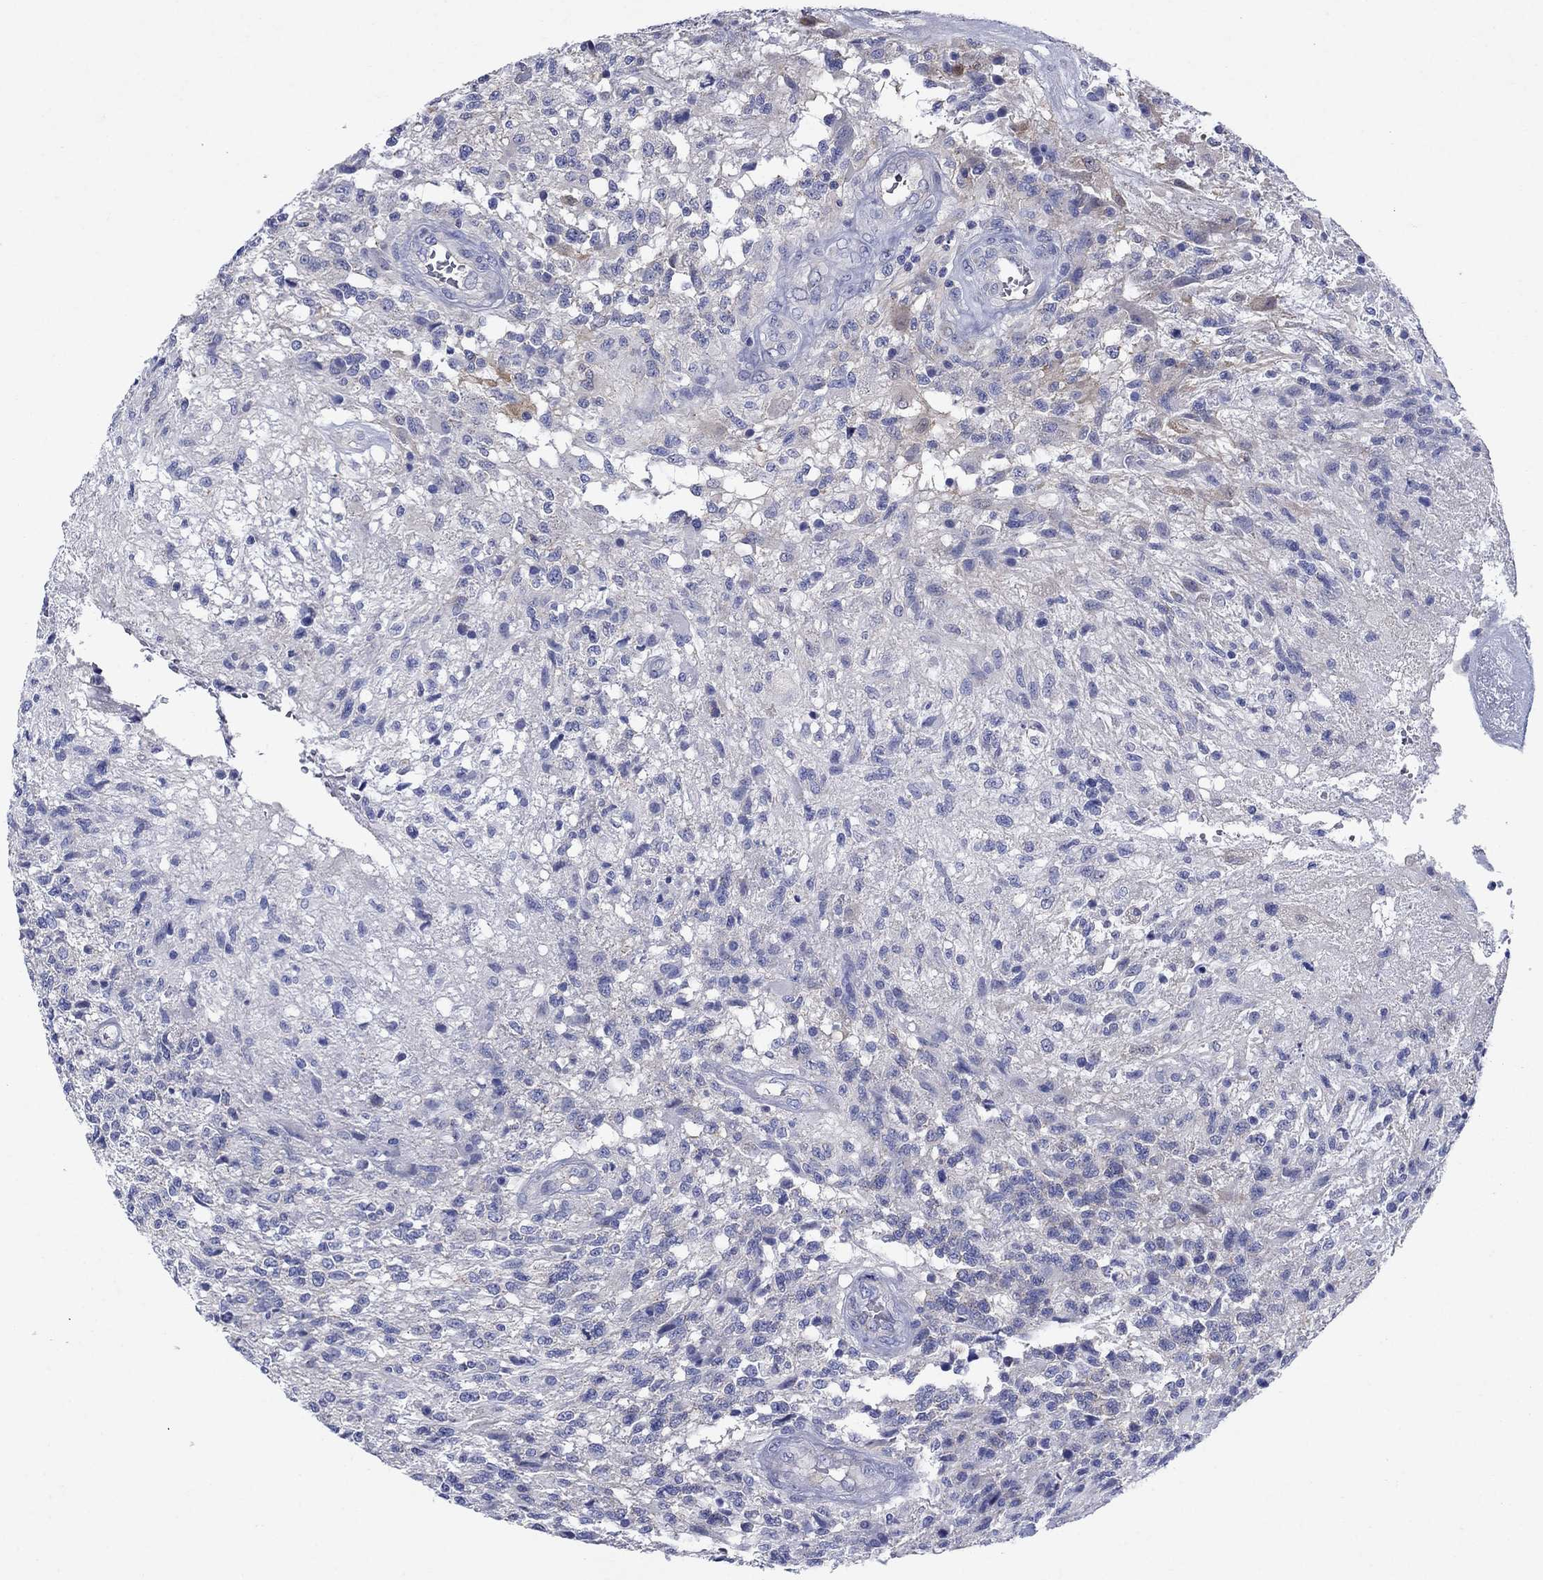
{"staining": {"intensity": "negative", "quantity": "none", "location": "none"}, "tissue": "glioma", "cell_type": "Tumor cells", "image_type": "cancer", "snomed": [{"axis": "morphology", "description": "Glioma, malignant, High grade"}, {"axis": "topography", "description": "Brain"}], "caption": "This is an IHC histopathology image of glioma. There is no expression in tumor cells.", "gene": "SULT2B1", "patient": {"sex": "male", "age": 56}}